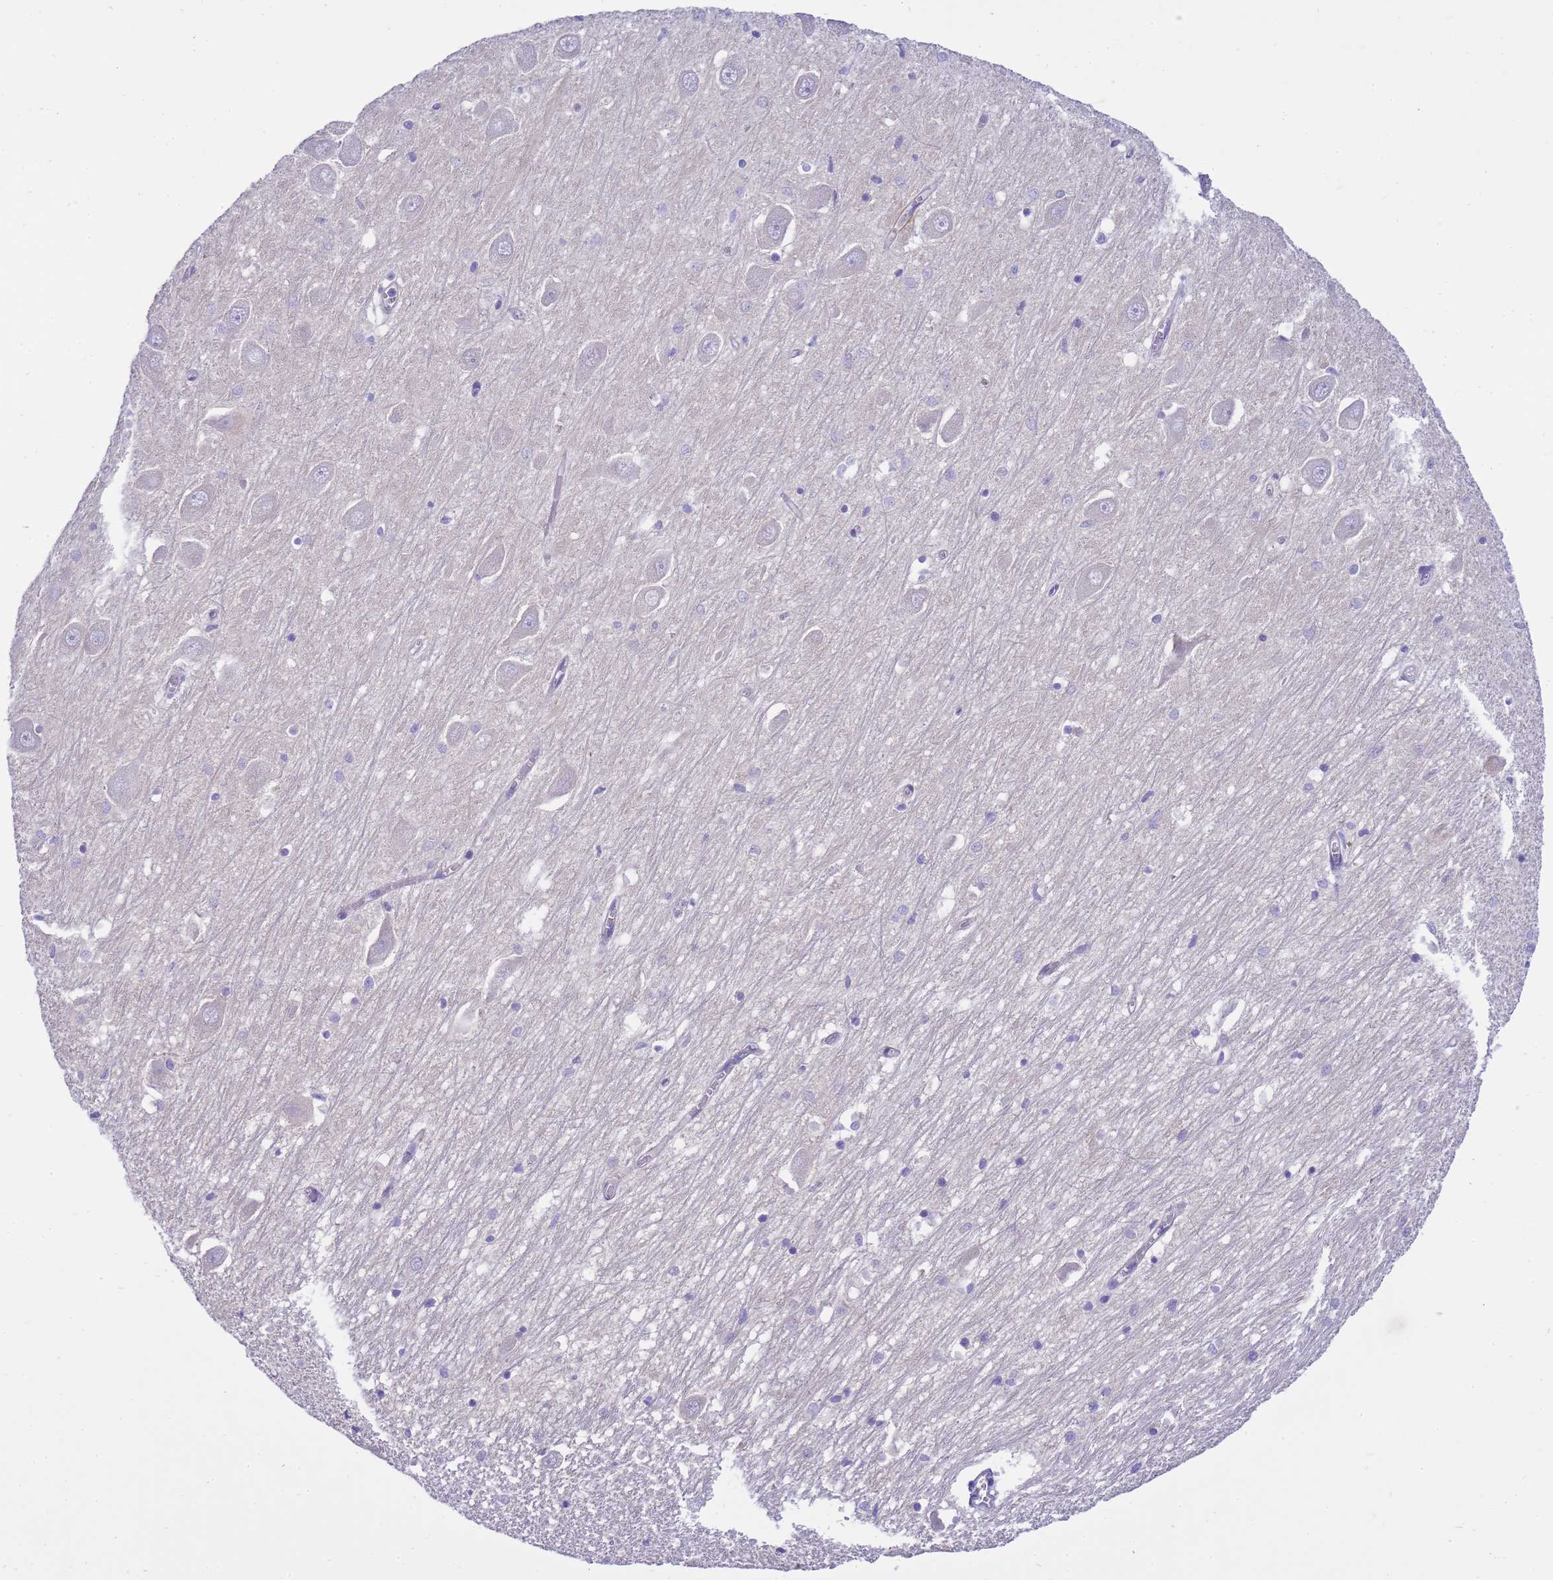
{"staining": {"intensity": "negative", "quantity": "none", "location": "none"}, "tissue": "hippocampus", "cell_type": "Glial cells", "image_type": "normal", "snomed": [{"axis": "morphology", "description": "Normal tissue, NOS"}, {"axis": "topography", "description": "Hippocampus"}], "caption": "High magnification brightfield microscopy of unremarkable hippocampus stained with DAB (brown) and counterstained with hematoxylin (blue): glial cells show no significant expression. The staining is performed using DAB brown chromogen with nuclei counter-stained in using hematoxylin.", "gene": "RIPPLY2", "patient": {"sex": "male", "age": 70}}